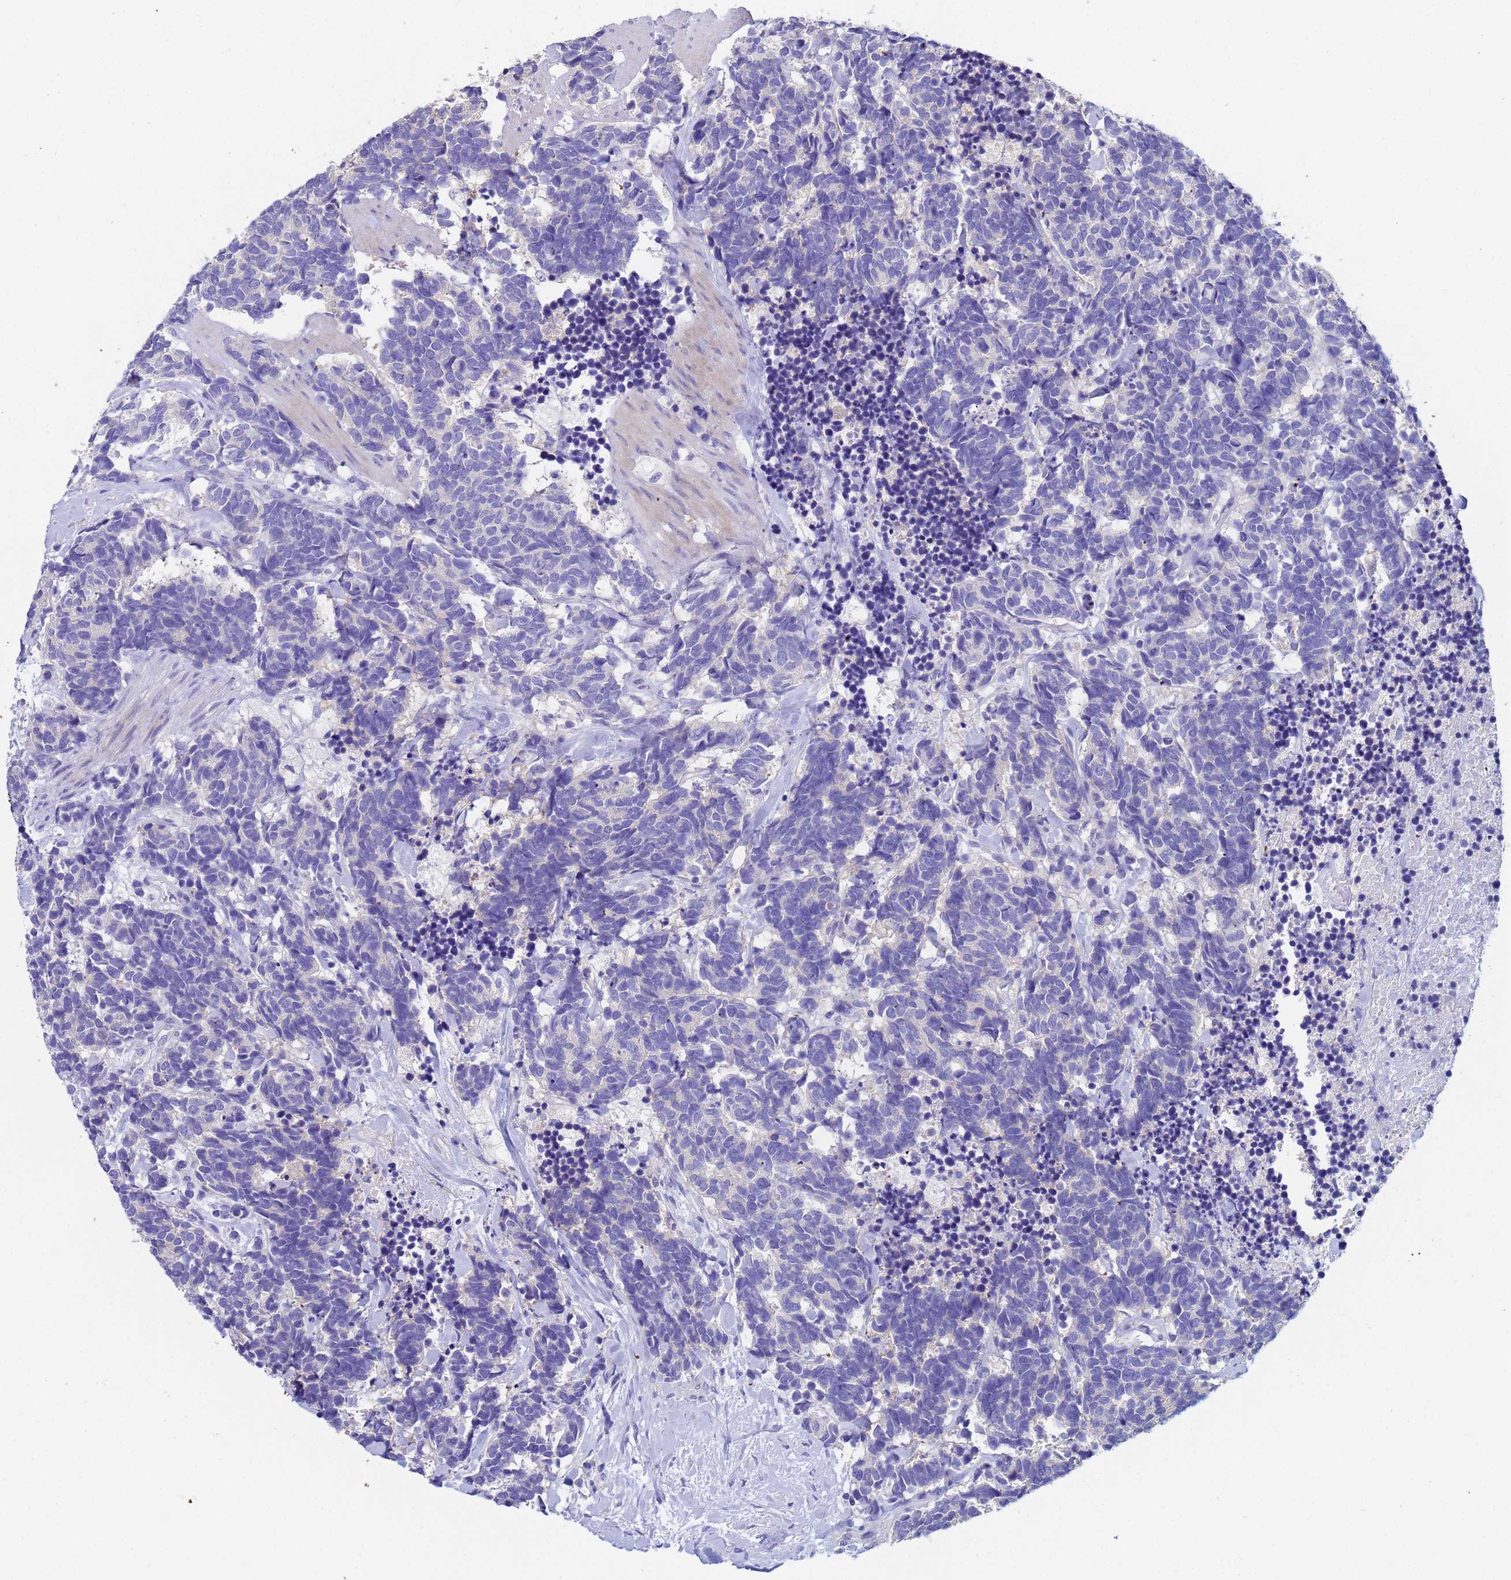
{"staining": {"intensity": "negative", "quantity": "none", "location": "none"}, "tissue": "carcinoid", "cell_type": "Tumor cells", "image_type": "cancer", "snomed": [{"axis": "morphology", "description": "Carcinoma, NOS"}, {"axis": "morphology", "description": "Carcinoid, malignant, NOS"}, {"axis": "topography", "description": "Prostate"}], "caption": "This is a photomicrograph of immunohistochemistry (IHC) staining of carcinoma, which shows no expression in tumor cells.", "gene": "UBE2O", "patient": {"sex": "male", "age": 57}}